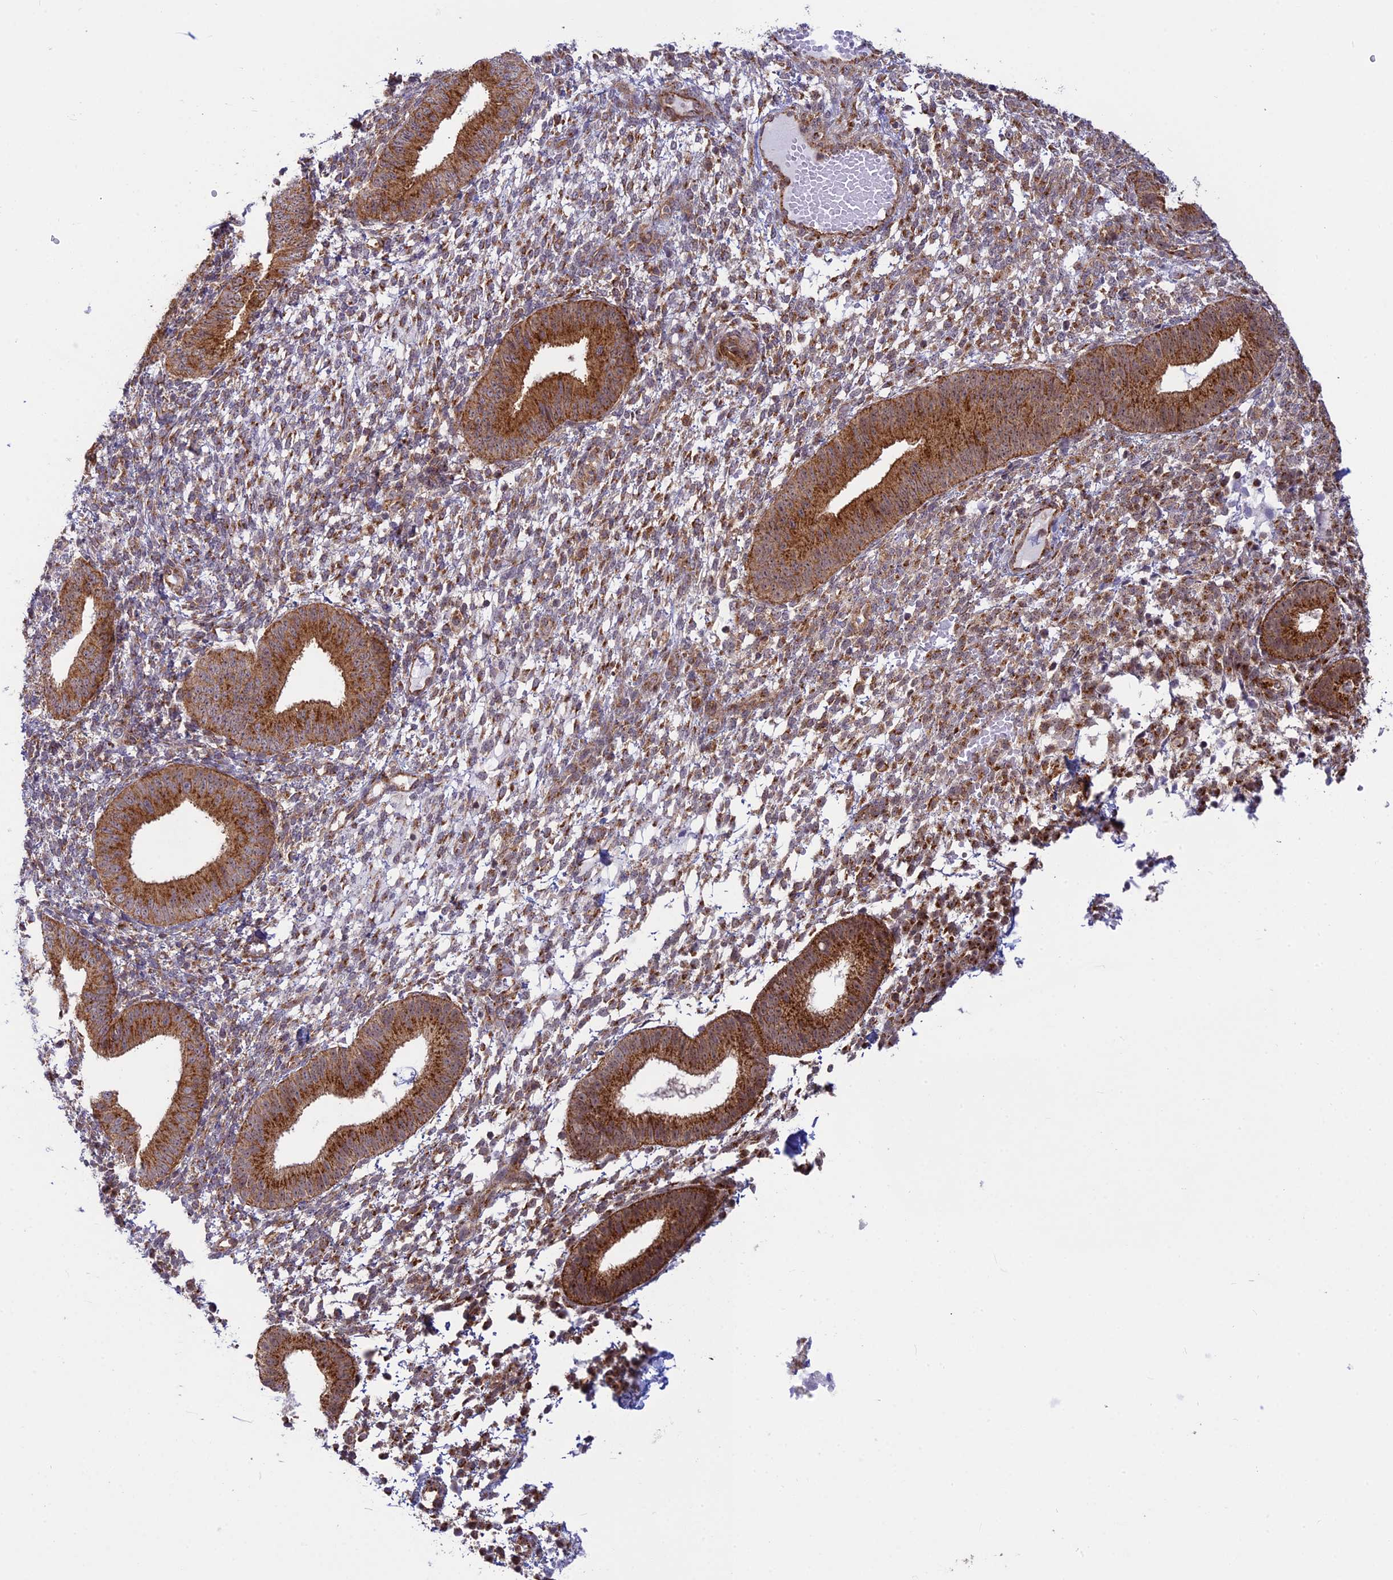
{"staining": {"intensity": "moderate", "quantity": "25%-75%", "location": "cytoplasmic/membranous"}, "tissue": "endometrium", "cell_type": "Cells in endometrial stroma", "image_type": "normal", "snomed": [{"axis": "morphology", "description": "Normal tissue, NOS"}, {"axis": "topography", "description": "Endometrium"}], "caption": "A histopathology image of human endometrium stained for a protein demonstrates moderate cytoplasmic/membranous brown staining in cells in endometrial stroma. The protein of interest is shown in brown color, while the nuclei are stained blue.", "gene": "CLINT1", "patient": {"sex": "female", "age": 49}}